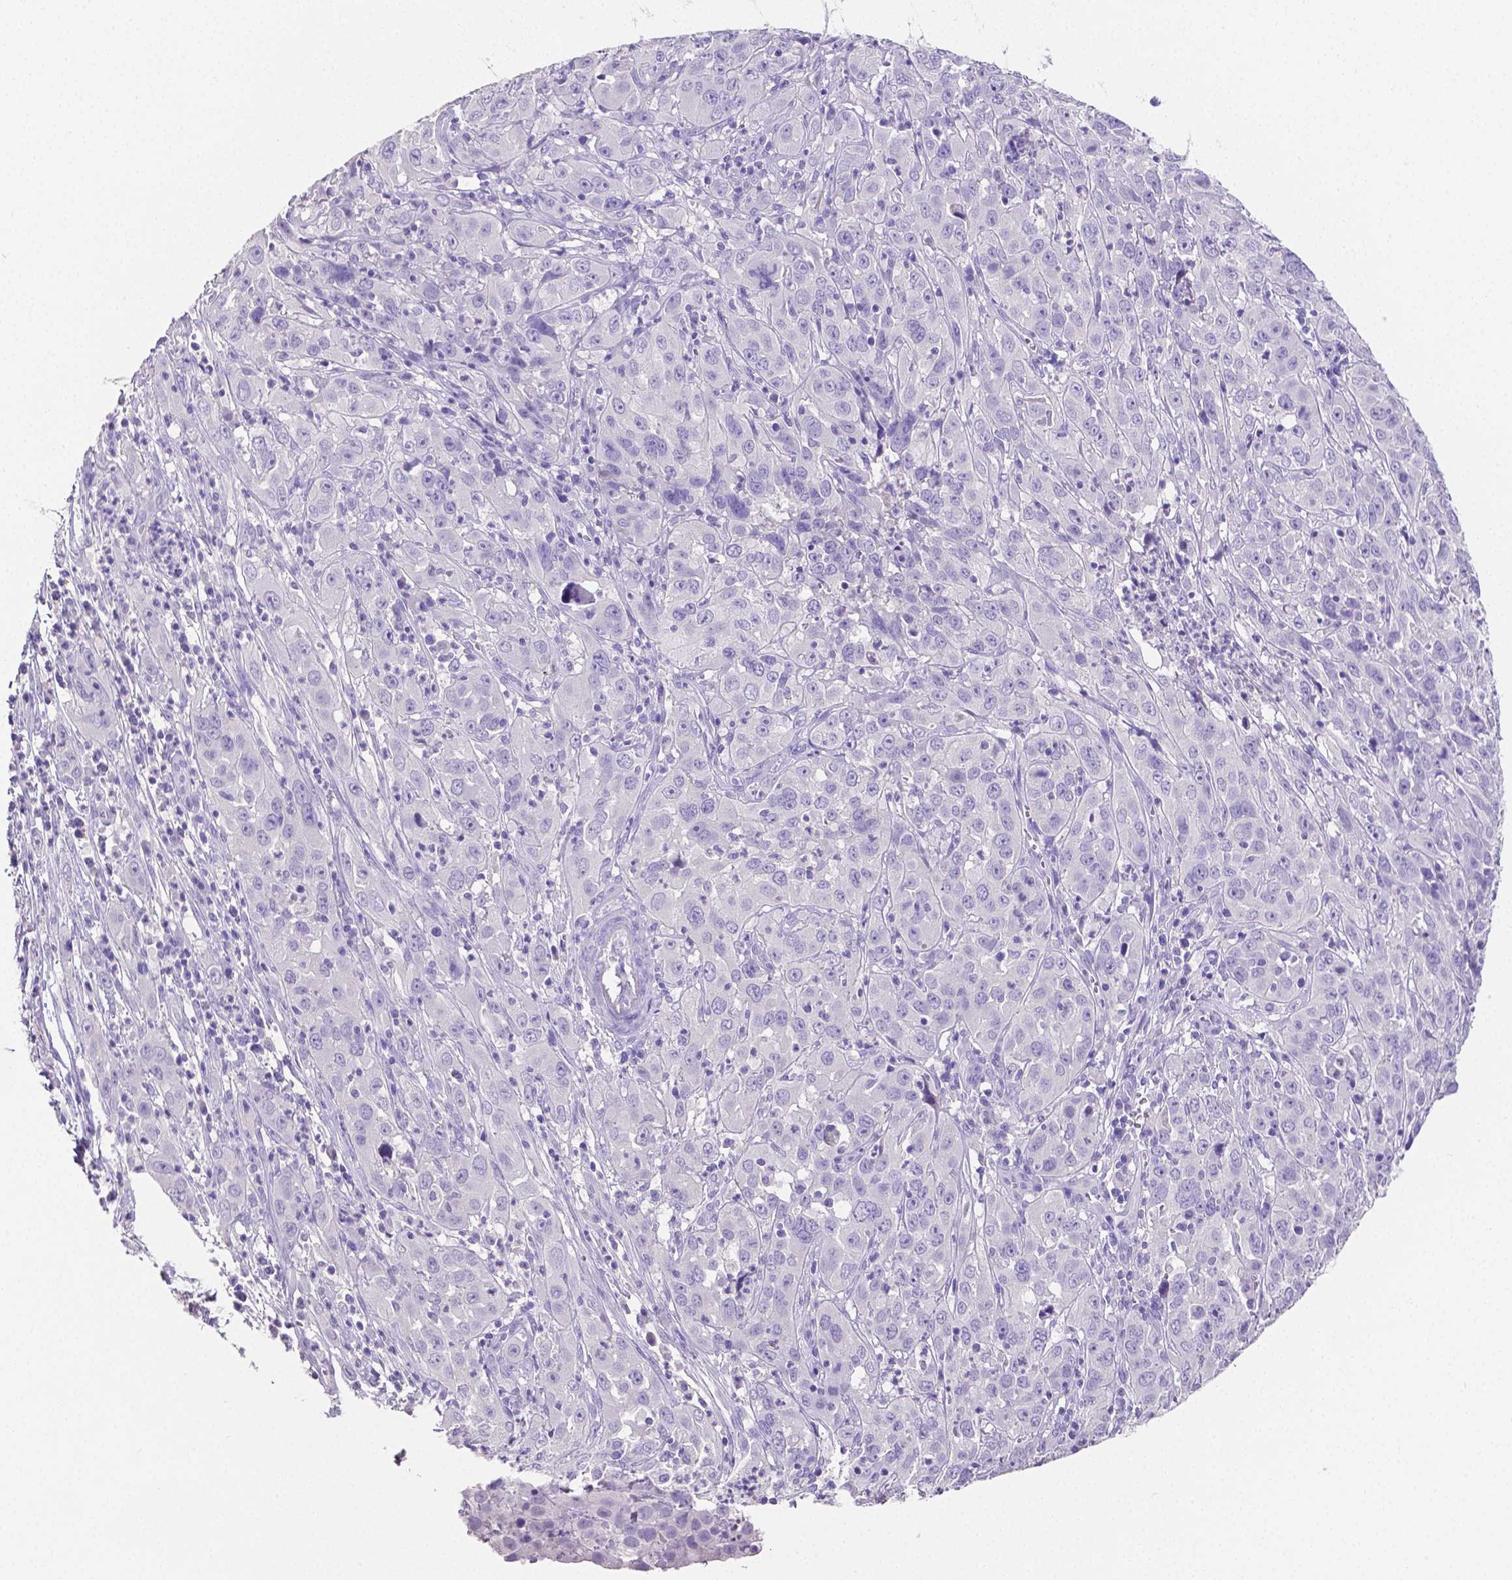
{"staining": {"intensity": "negative", "quantity": "none", "location": "none"}, "tissue": "cervical cancer", "cell_type": "Tumor cells", "image_type": "cancer", "snomed": [{"axis": "morphology", "description": "Squamous cell carcinoma, NOS"}, {"axis": "topography", "description": "Cervix"}], "caption": "There is no significant staining in tumor cells of cervical cancer. (Stains: DAB IHC with hematoxylin counter stain, Microscopy: brightfield microscopy at high magnification).", "gene": "SLC22A2", "patient": {"sex": "female", "age": 32}}